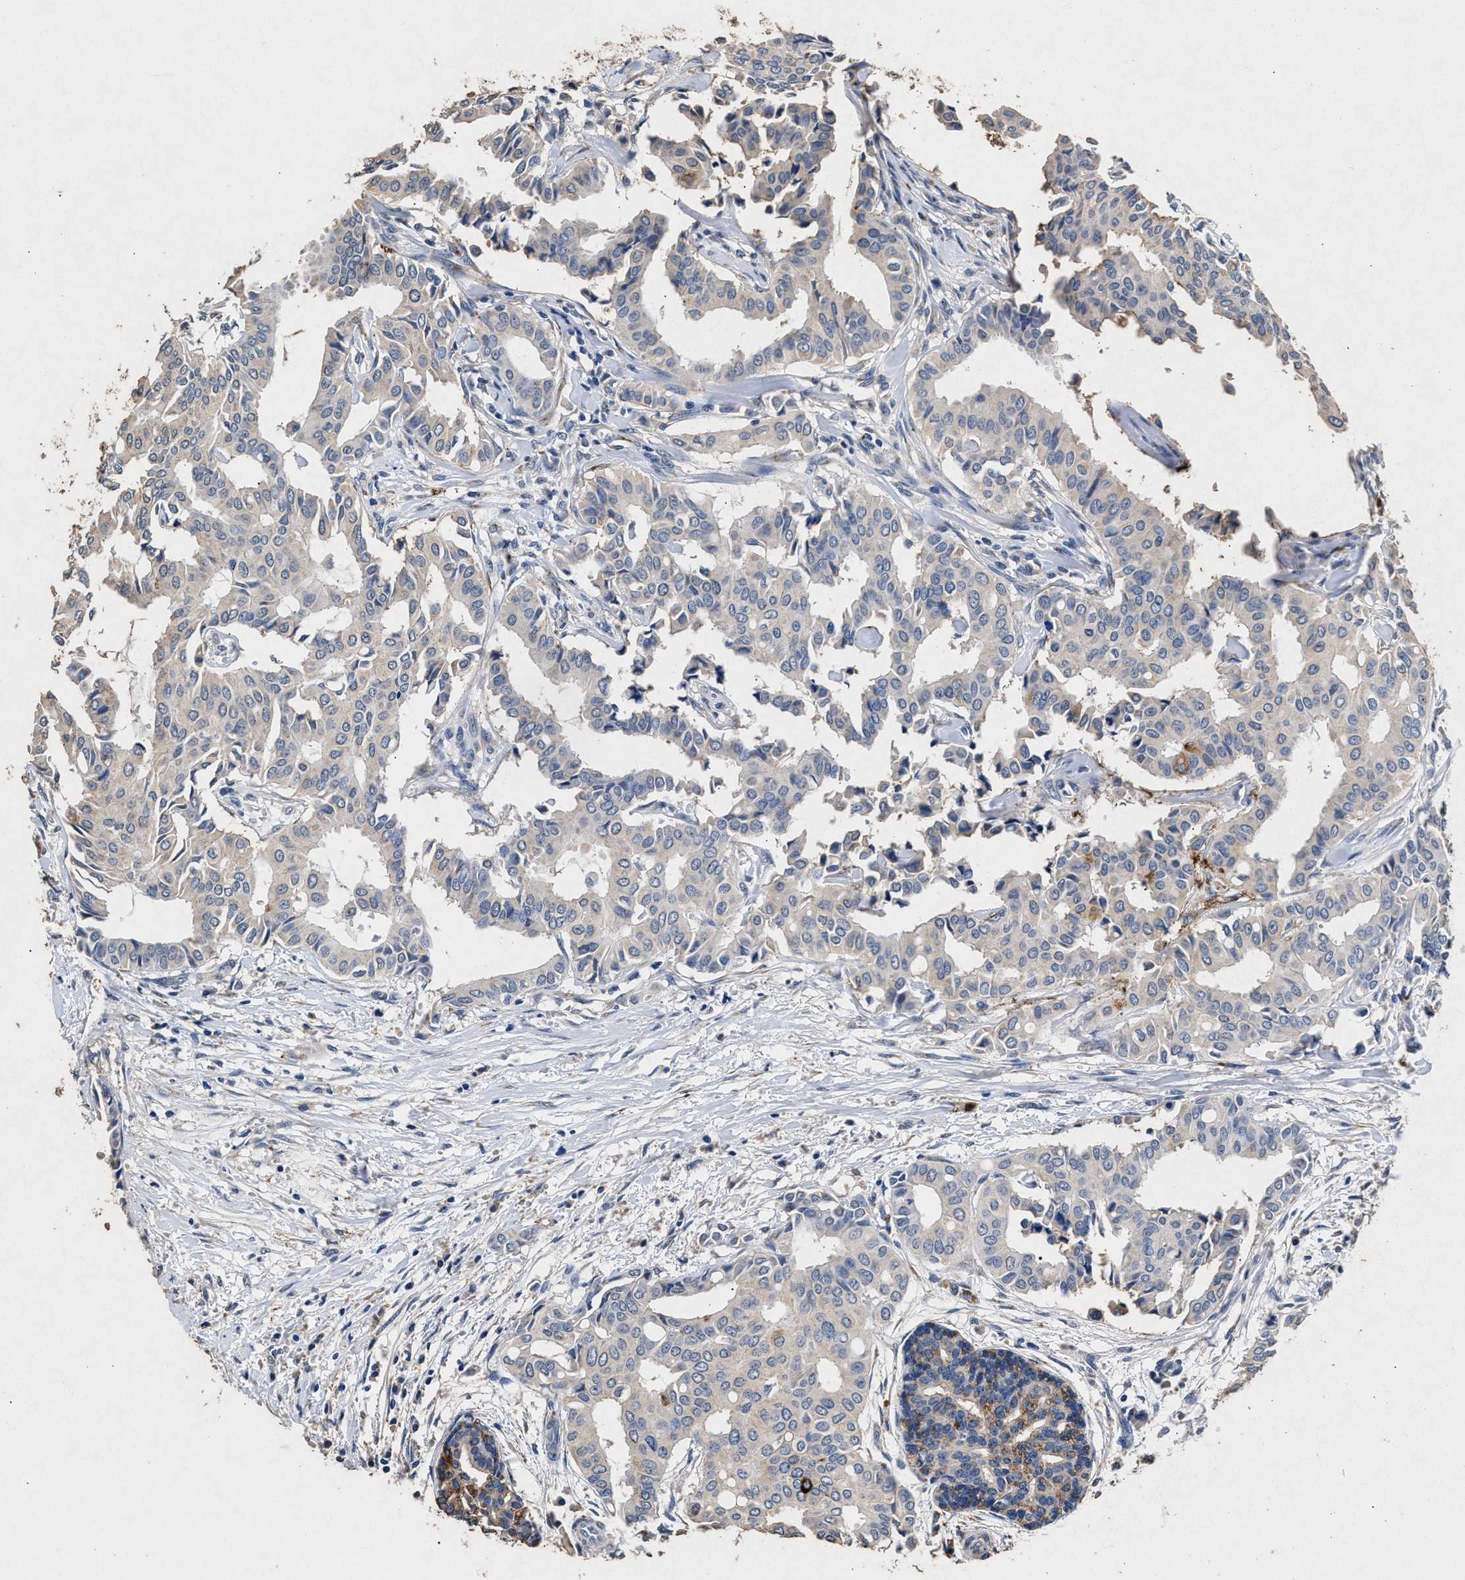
{"staining": {"intensity": "negative", "quantity": "none", "location": "none"}, "tissue": "head and neck cancer", "cell_type": "Tumor cells", "image_type": "cancer", "snomed": [{"axis": "morphology", "description": "Adenocarcinoma, NOS"}, {"axis": "topography", "description": "Salivary gland"}, {"axis": "topography", "description": "Head-Neck"}], "caption": "This is an immunohistochemistry (IHC) histopathology image of human head and neck adenocarcinoma. There is no expression in tumor cells.", "gene": "LTB4R2", "patient": {"sex": "female", "age": 59}}